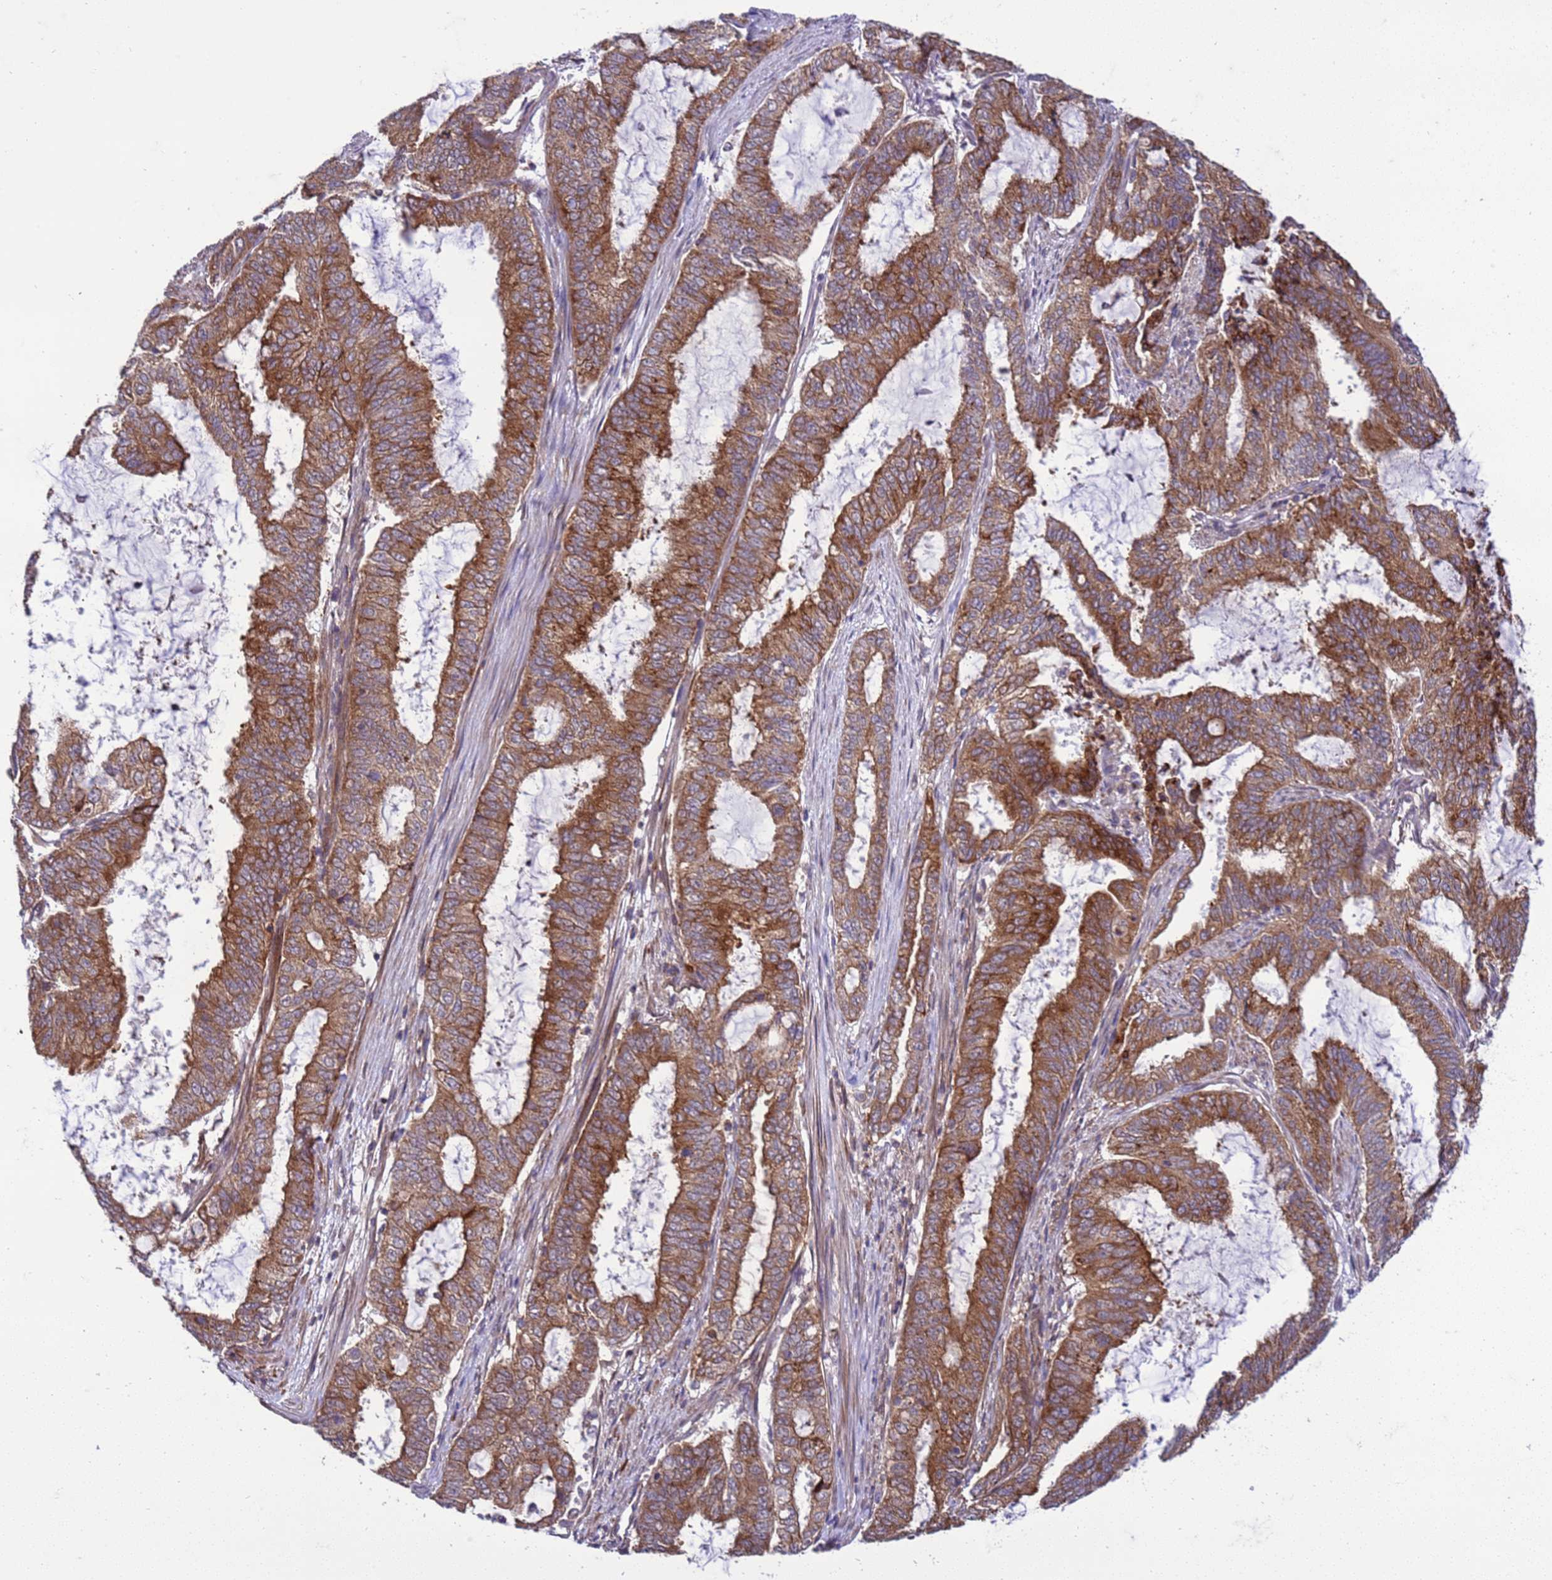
{"staining": {"intensity": "moderate", "quantity": ">75%", "location": "cytoplasmic/membranous"}, "tissue": "endometrial cancer", "cell_type": "Tumor cells", "image_type": "cancer", "snomed": [{"axis": "morphology", "description": "Adenocarcinoma, NOS"}, {"axis": "topography", "description": "Endometrium"}], "caption": "This is an image of immunohistochemistry (IHC) staining of endometrial cancer, which shows moderate staining in the cytoplasmic/membranous of tumor cells.", "gene": "GEN1", "patient": {"sex": "female", "age": 51}}